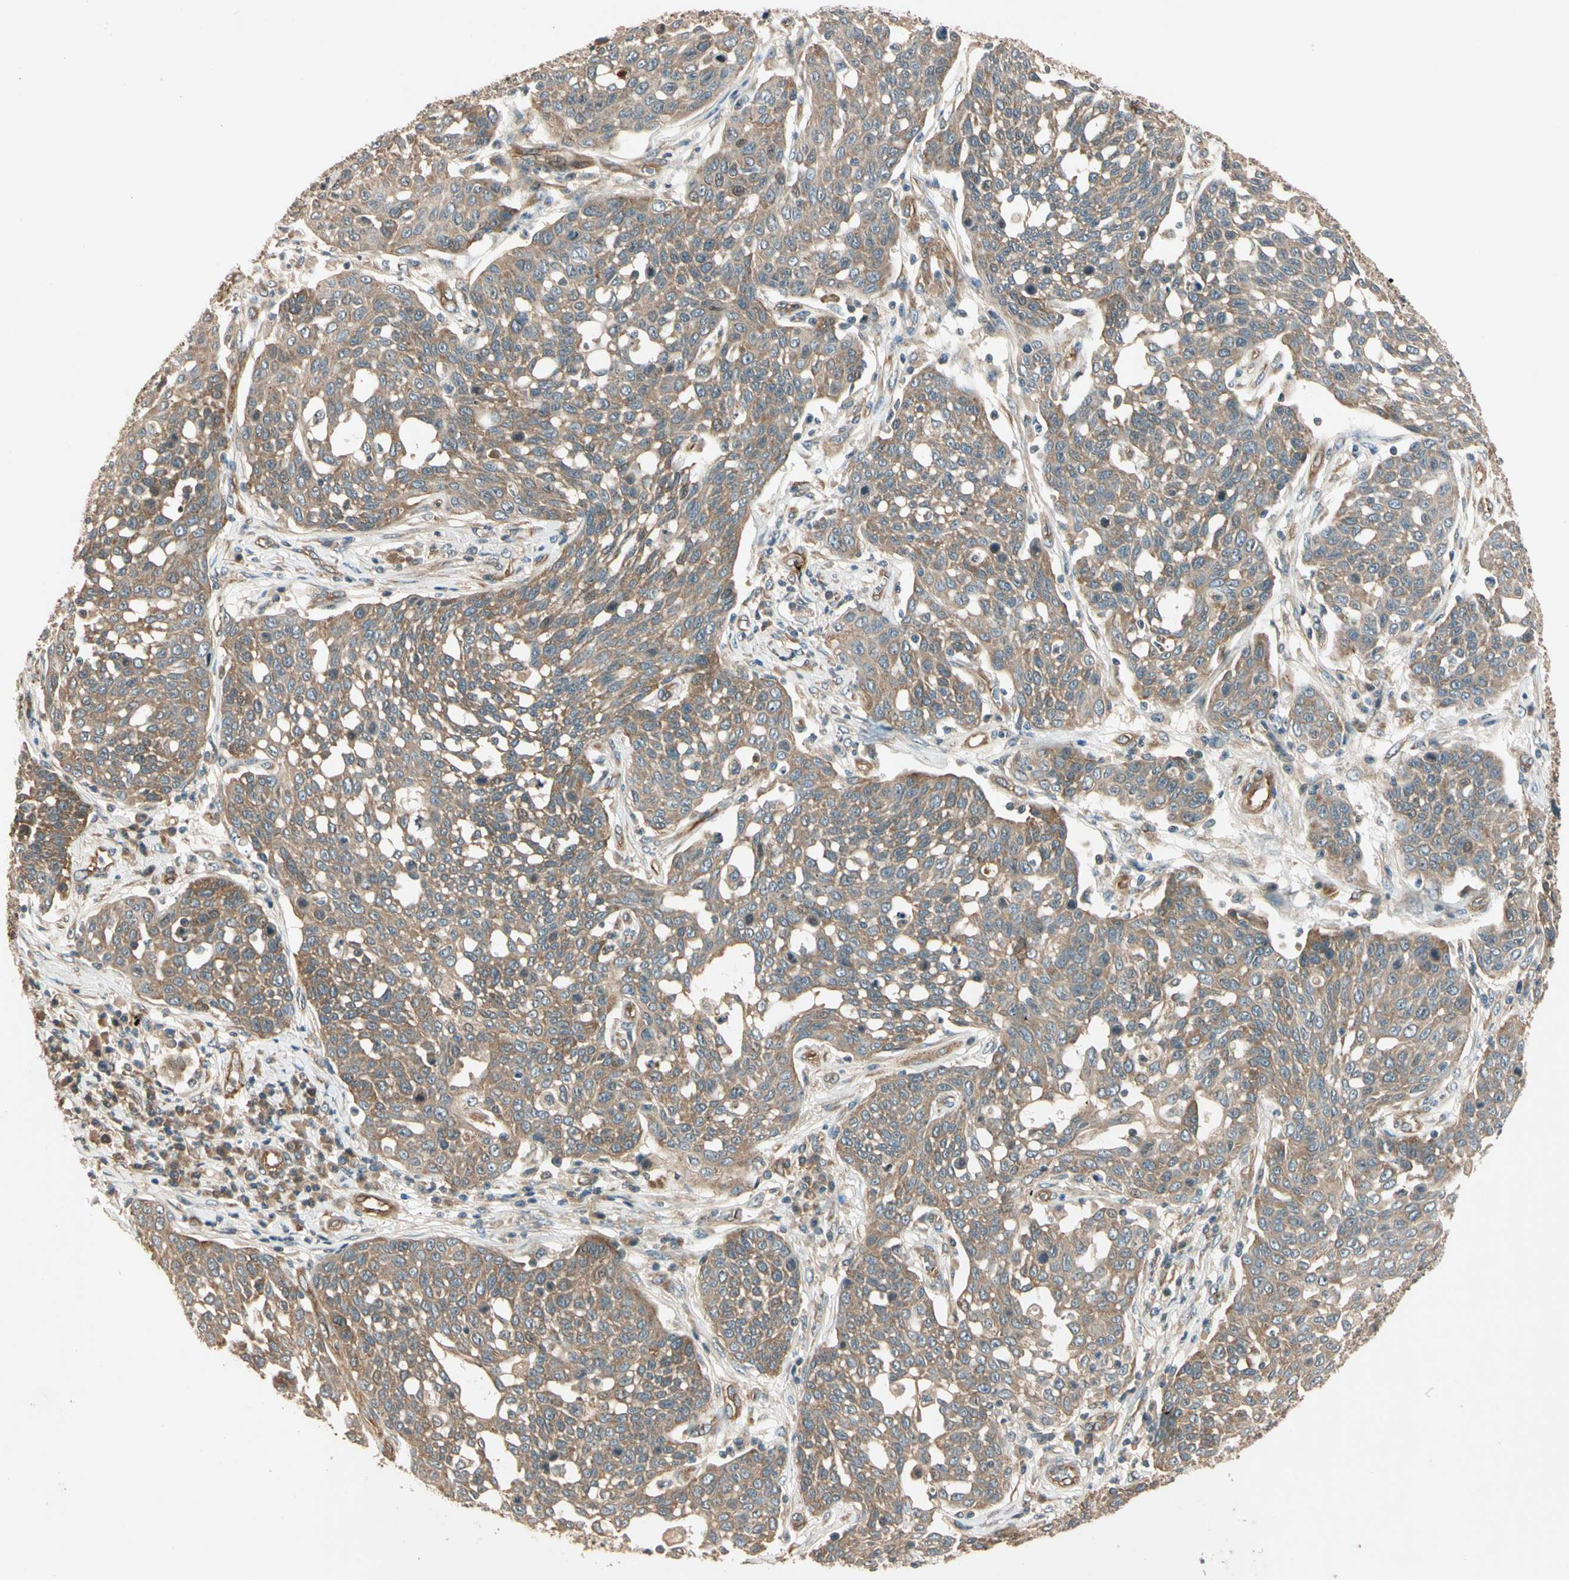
{"staining": {"intensity": "weak", "quantity": ">75%", "location": "cytoplasmic/membranous"}, "tissue": "cervical cancer", "cell_type": "Tumor cells", "image_type": "cancer", "snomed": [{"axis": "morphology", "description": "Squamous cell carcinoma, NOS"}, {"axis": "topography", "description": "Cervix"}], "caption": "Cervical squamous cell carcinoma stained with IHC reveals weak cytoplasmic/membranous staining in approximately >75% of tumor cells.", "gene": "ROCK2", "patient": {"sex": "female", "age": 34}}